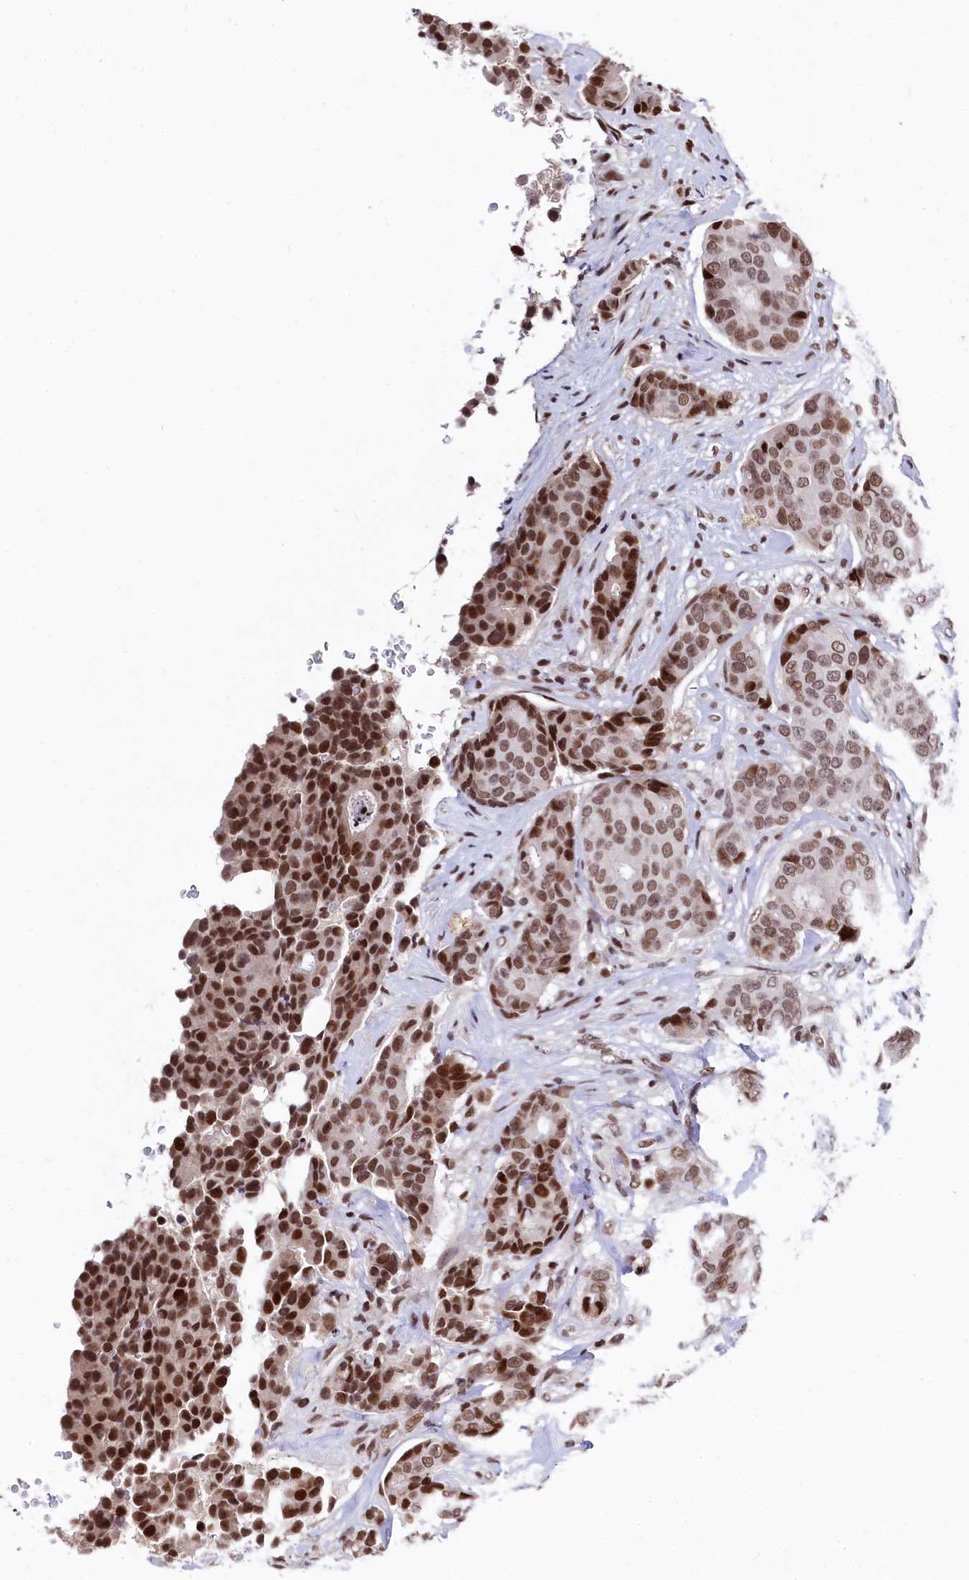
{"staining": {"intensity": "strong", "quantity": ">75%", "location": "nuclear"}, "tissue": "breast cancer", "cell_type": "Tumor cells", "image_type": "cancer", "snomed": [{"axis": "morphology", "description": "Duct carcinoma"}, {"axis": "topography", "description": "Breast"}], "caption": "Breast cancer stained with a protein marker reveals strong staining in tumor cells.", "gene": "FAM217B", "patient": {"sex": "female", "age": 75}}